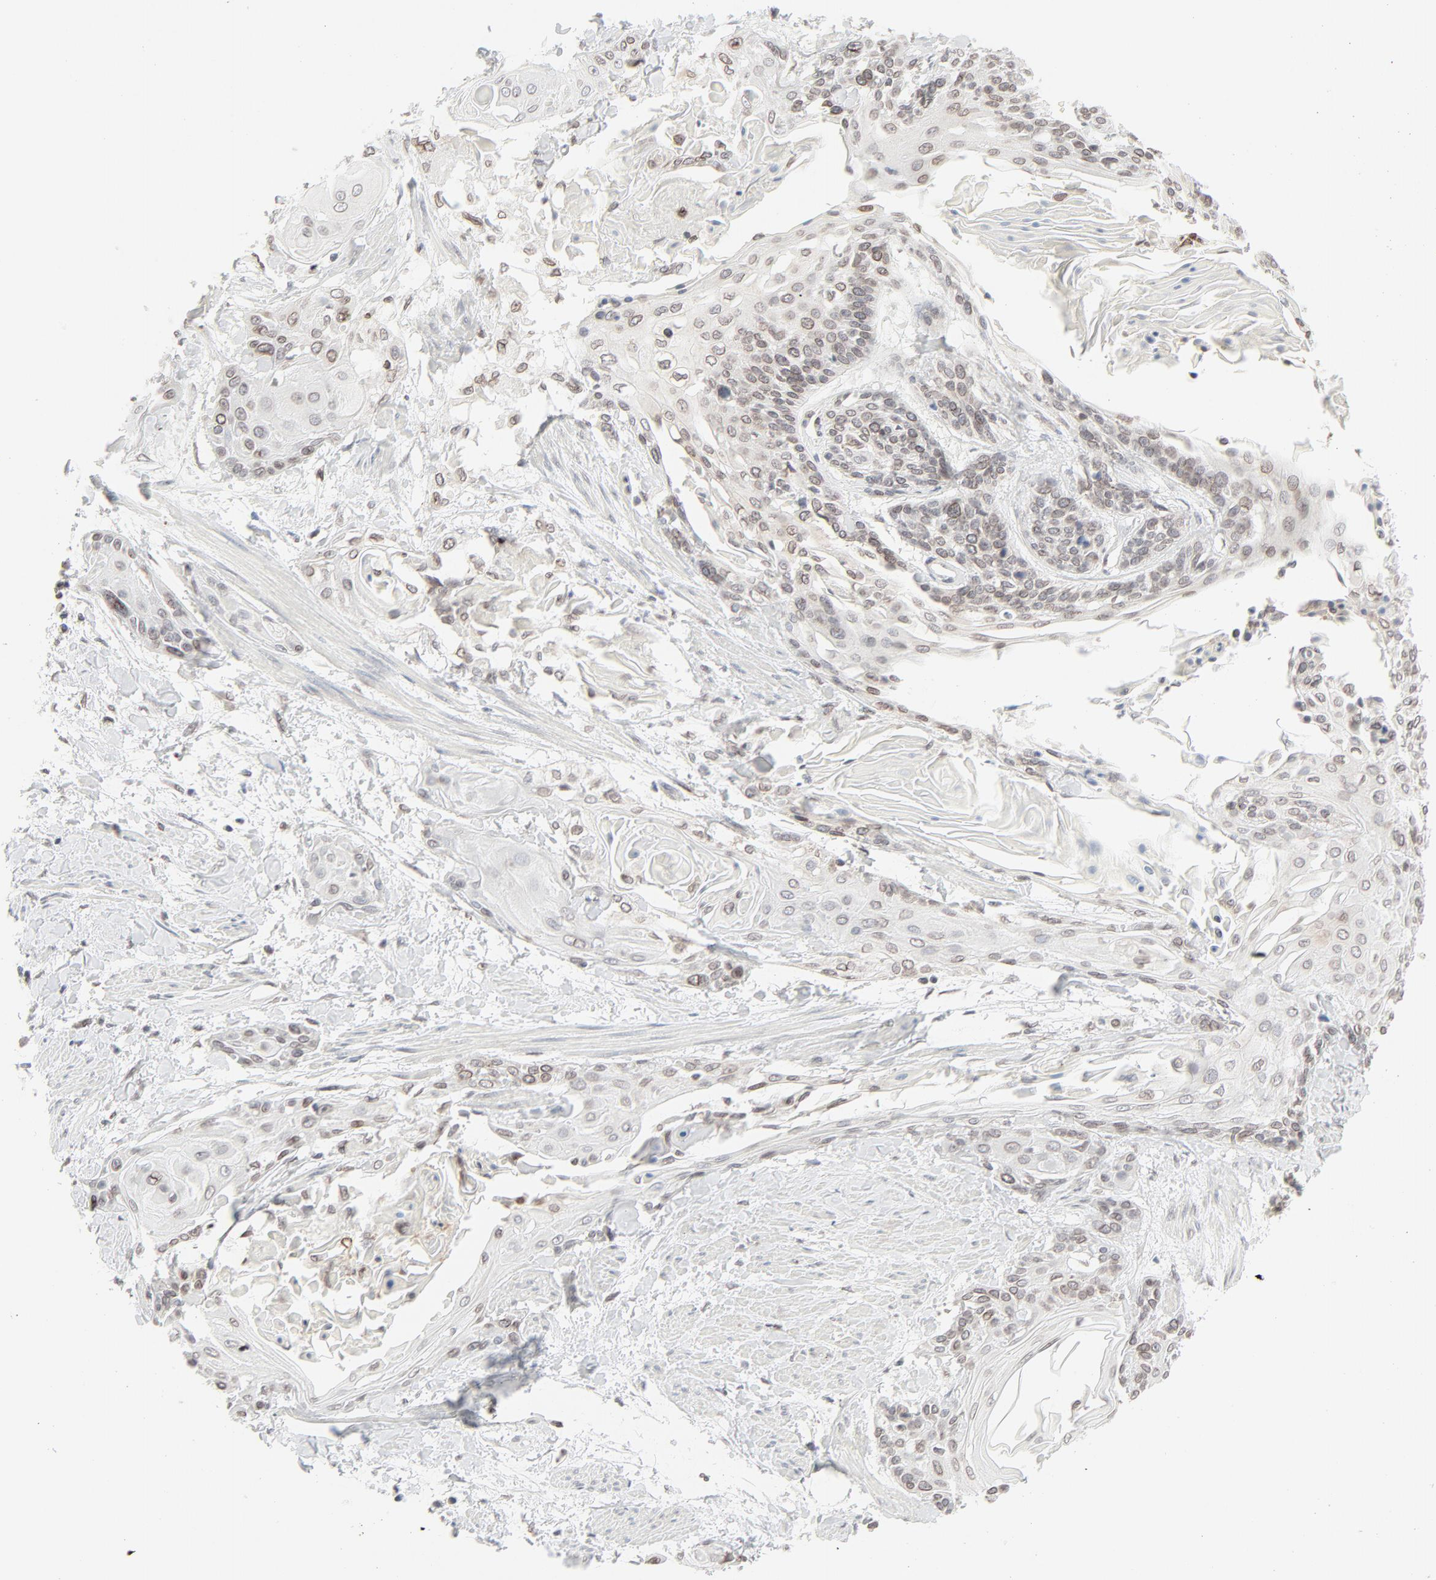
{"staining": {"intensity": "weak", "quantity": "<25%", "location": "cytoplasmic/membranous,nuclear"}, "tissue": "cervical cancer", "cell_type": "Tumor cells", "image_type": "cancer", "snomed": [{"axis": "morphology", "description": "Squamous cell carcinoma, NOS"}, {"axis": "topography", "description": "Cervix"}], "caption": "Immunohistochemical staining of squamous cell carcinoma (cervical) shows no significant positivity in tumor cells. Nuclei are stained in blue.", "gene": "MAD1L1", "patient": {"sex": "female", "age": 57}}